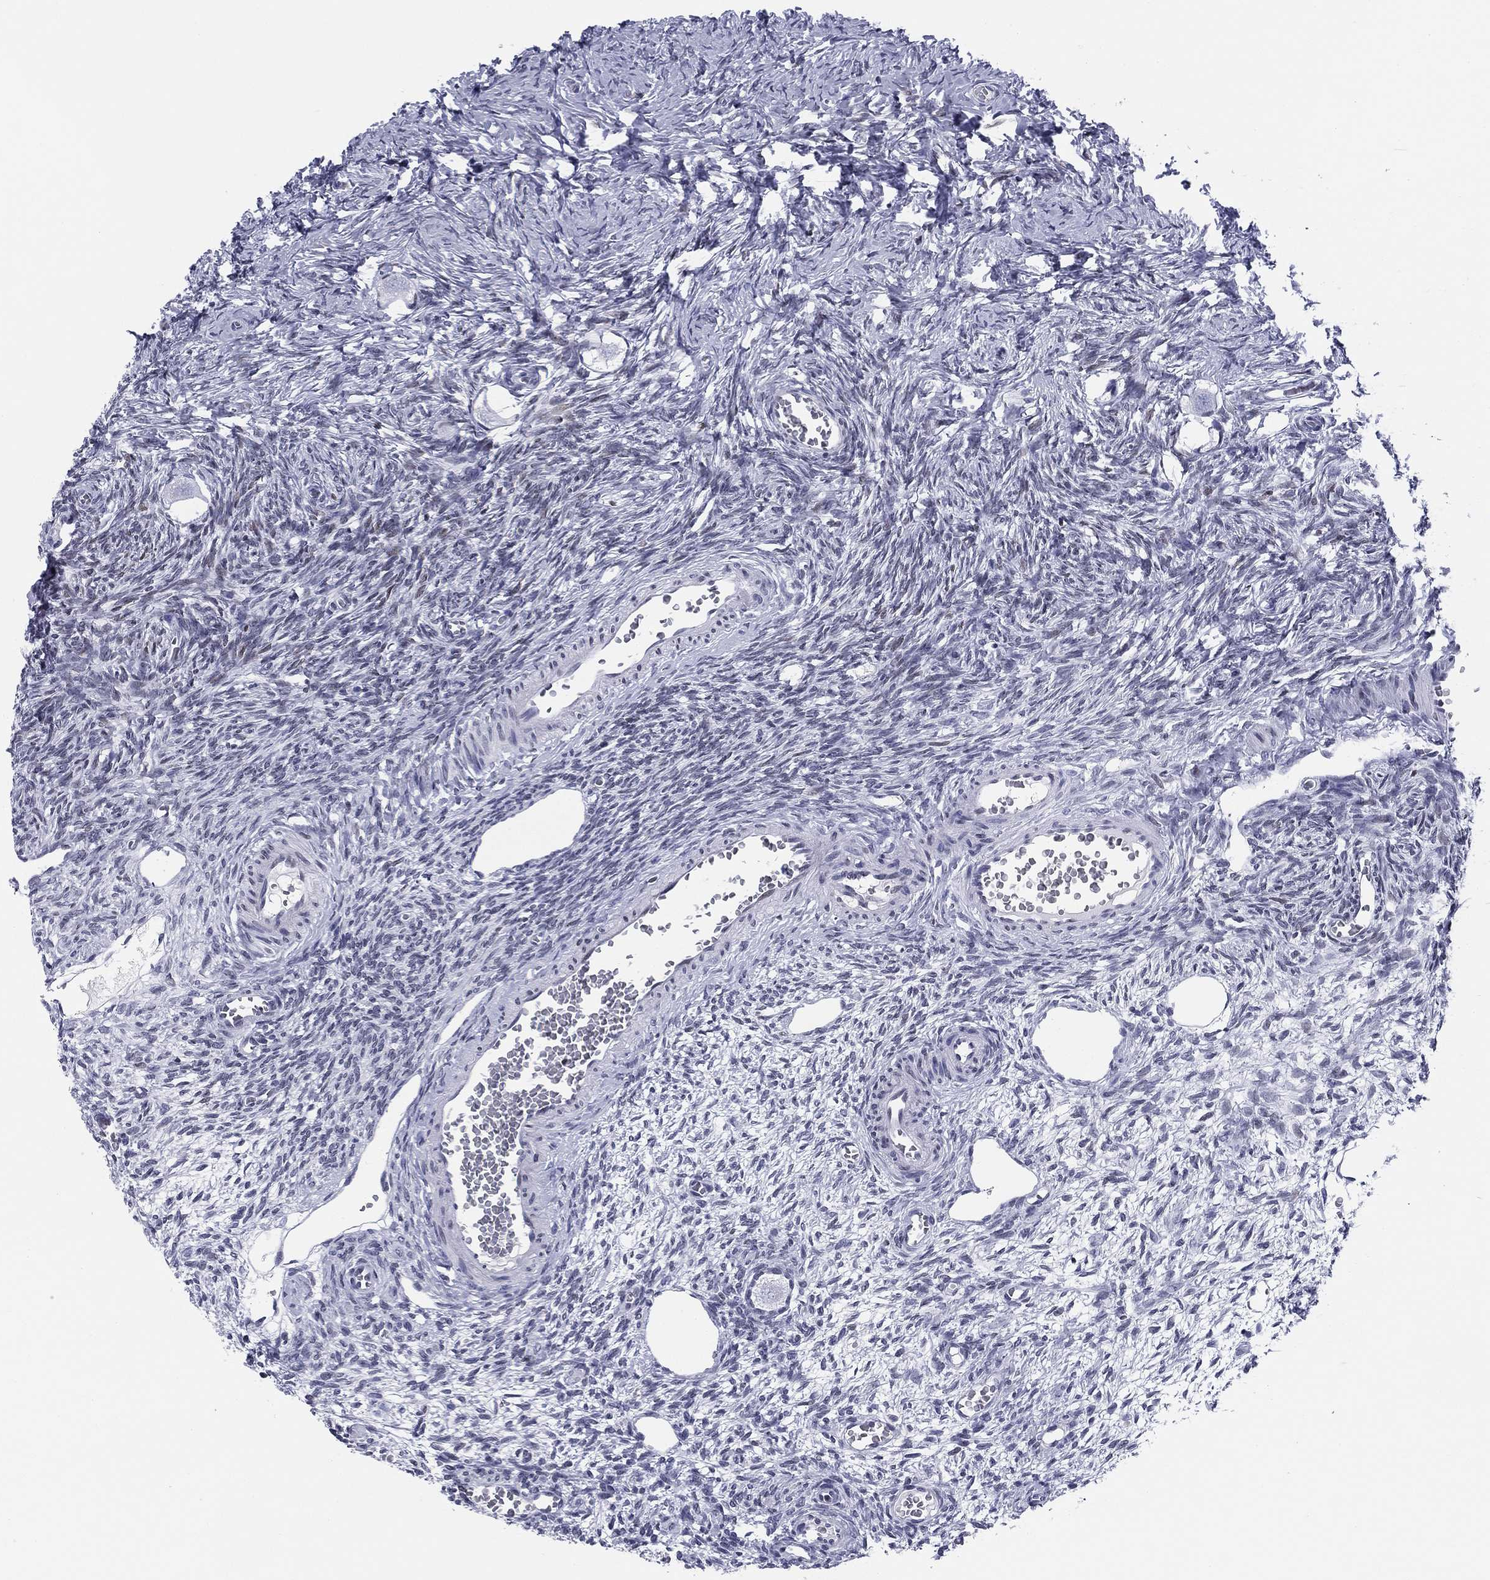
{"staining": {"intensity": "negative", "quantity": "none", "location": "none"}, "tissue": "ovary", "cell_type": "Follicle cells", "image_type": "normal", "snomed": [{"axis": "morphology", "description": "Normal tissue, NOS"}, {"axis": "topography", "description": "Ovary"}], "caption": "Ovary was stained to show a protein in brown. There is no significant positivity in follicle cells. (DAB (3,3'-diaminobenzidine) immunohistochemistry, high magnification).", "gene": "CCDC144A", "patient": {"sex": "female", "age": 27}}